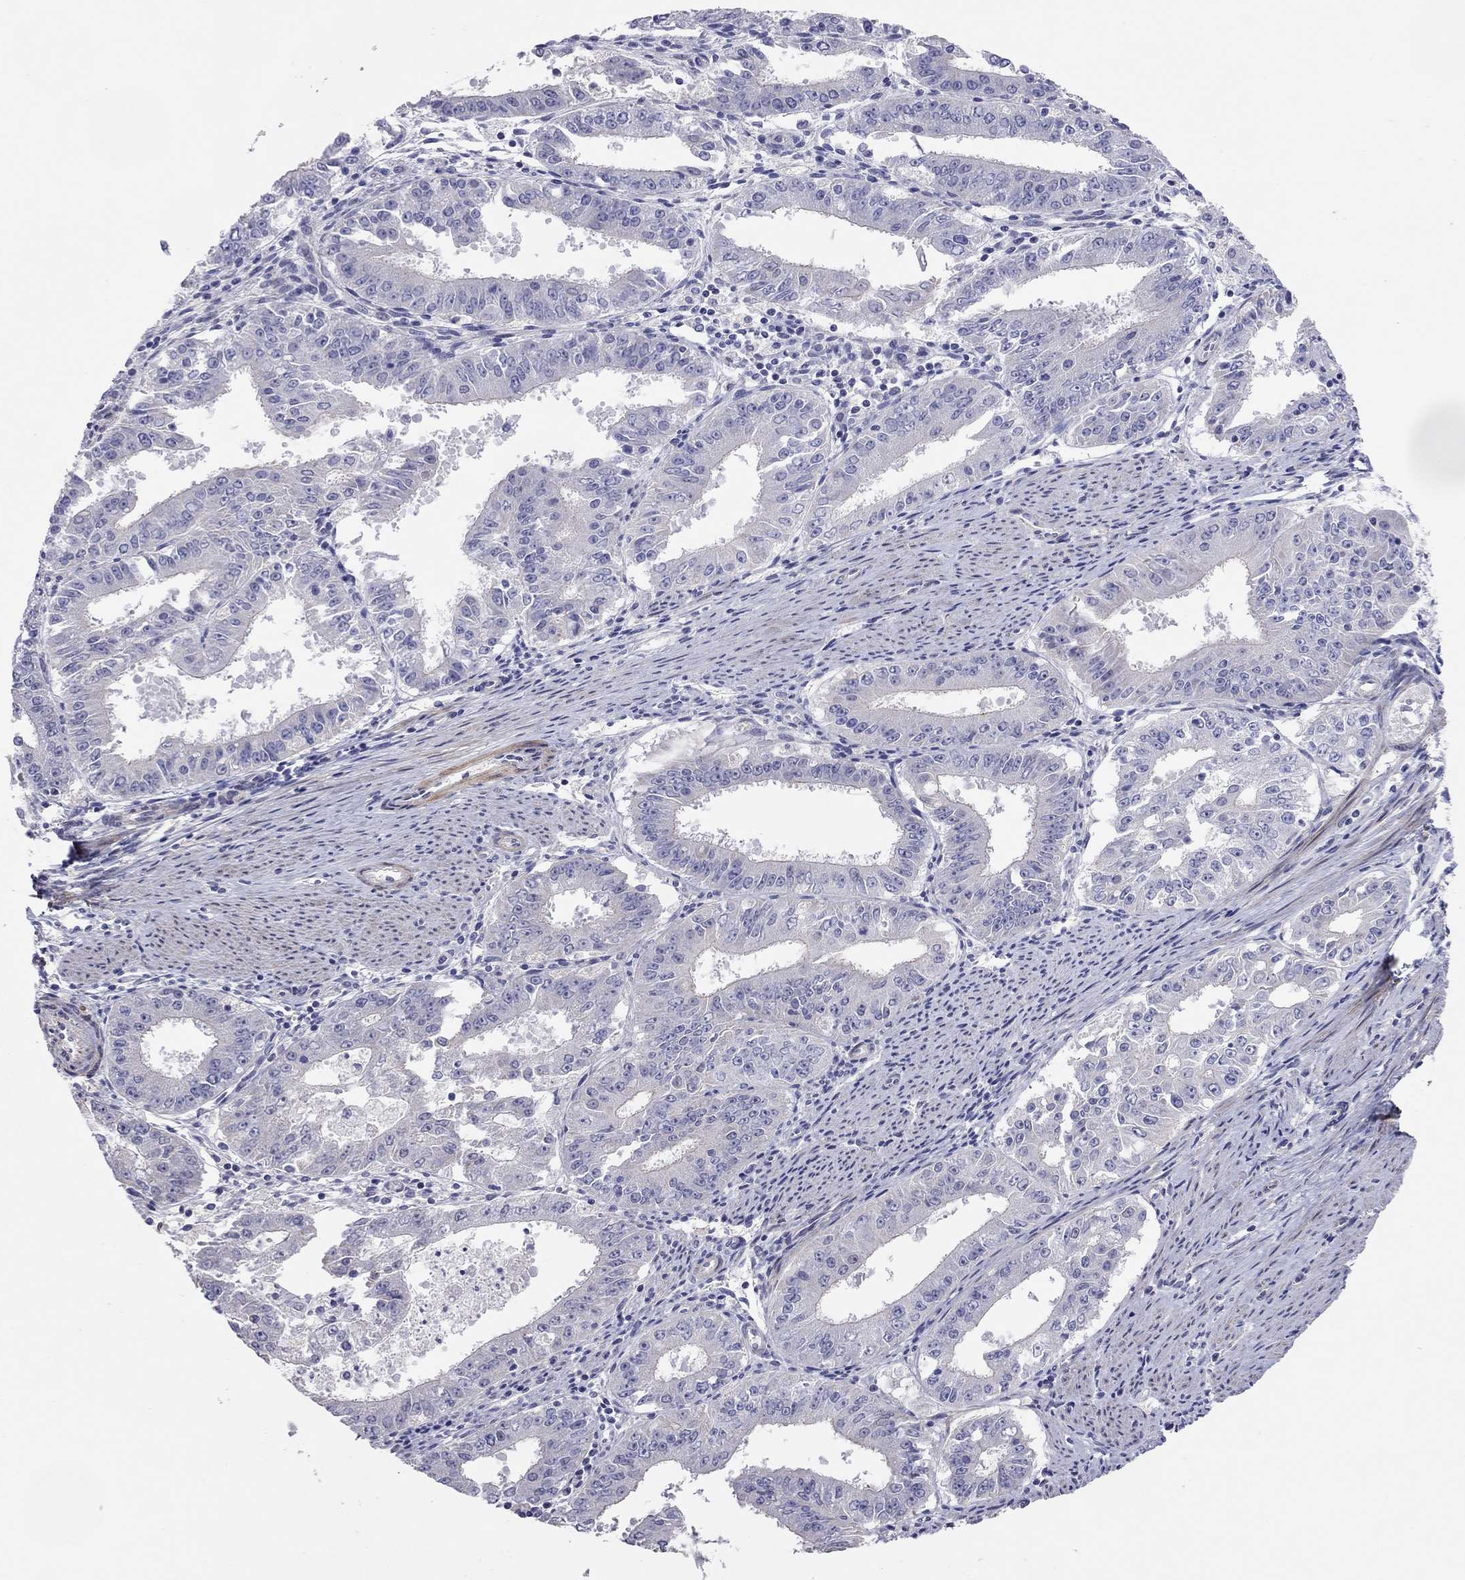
{"staining": {"intensity": "negative", "quantity": "none", "location": "none"}, "tissue": "ovarian cancer", "cell_type": "Tumor cells", "image_type": "cancer", "snomed": [{"axis": "morphology", "description": "Carcinoma, endometroid"}, {"axis": "topography", "description": "Ovary"}], "caption": "Ovarian cancer was stained to show a protein in brown. There is no significant expression in tumor cells.", "gene": "SYTL2", "patient": {"sex": "female", "age": 42}}